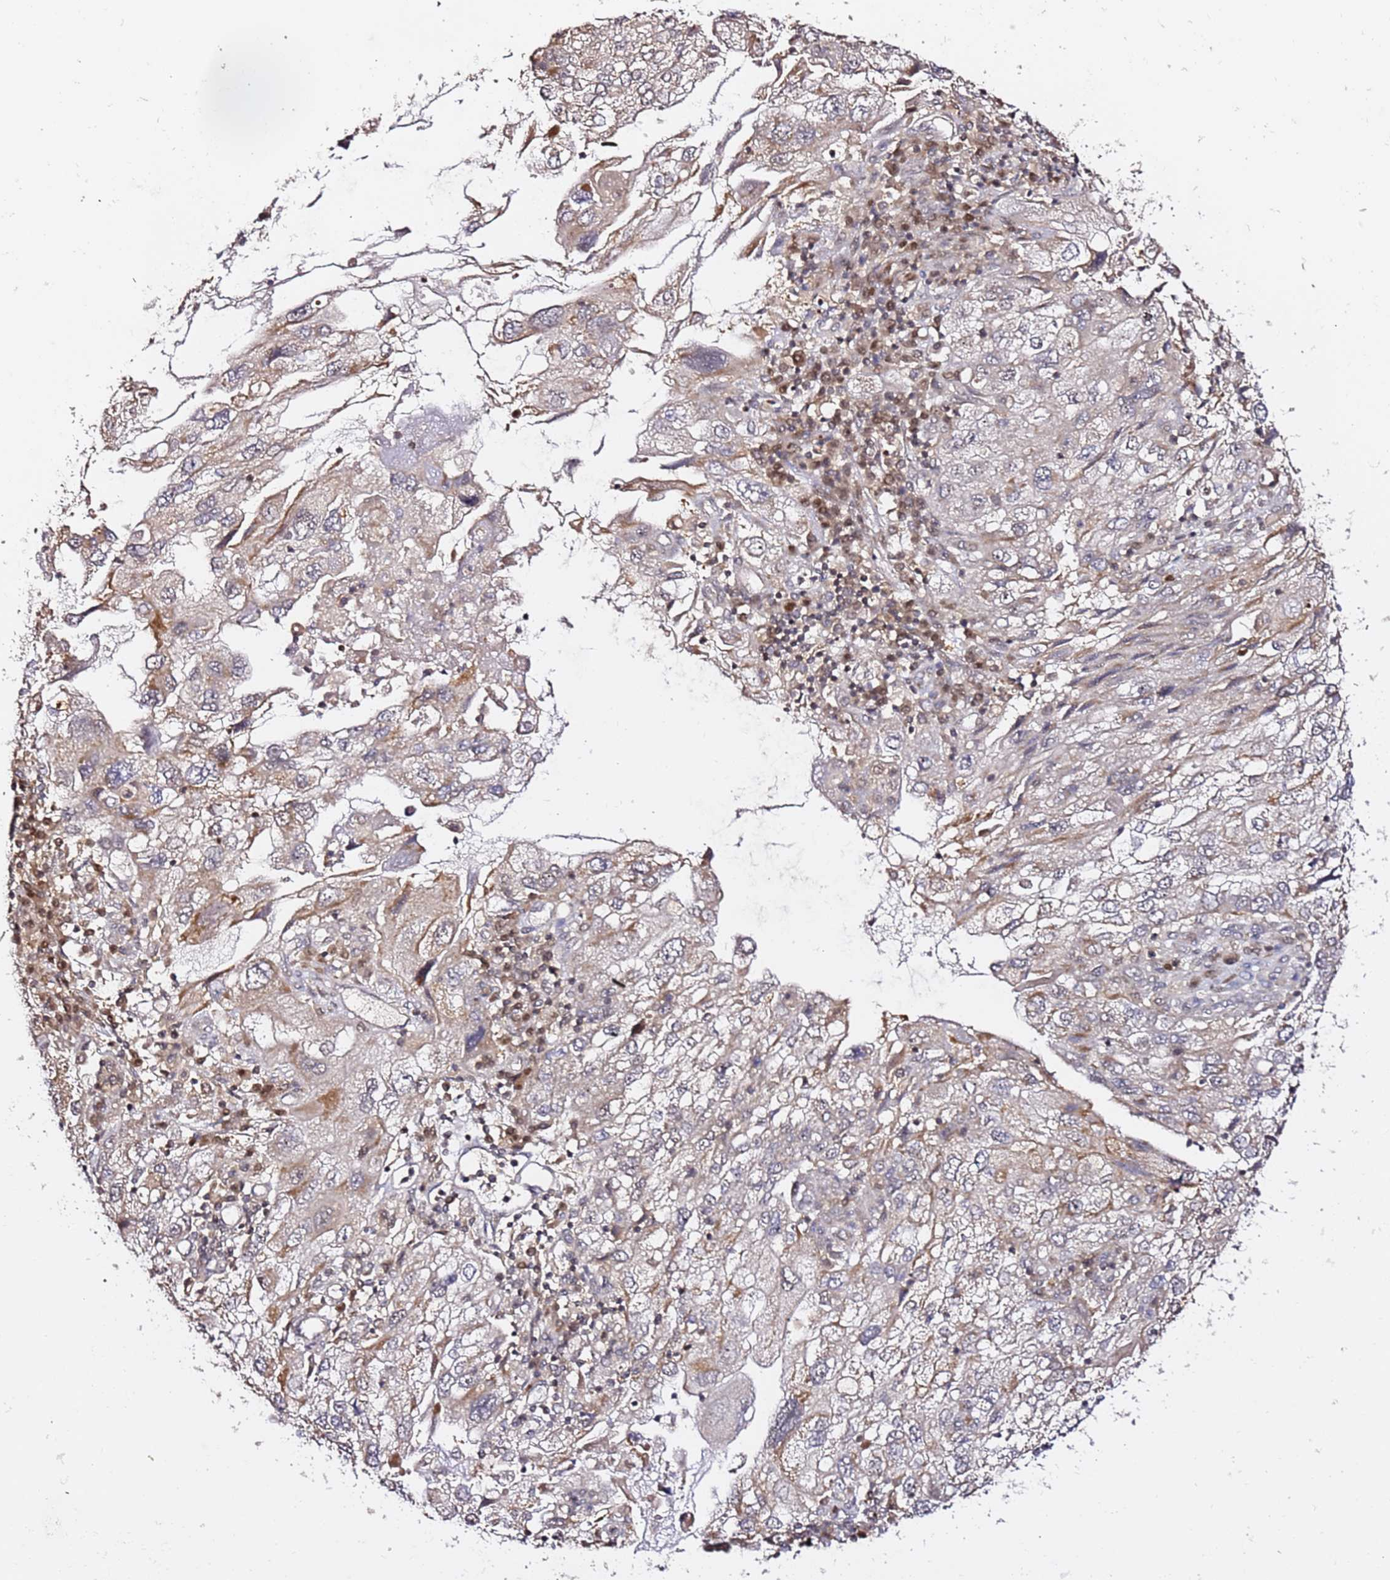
{"staining": {"intensity": "moderate", "quantity": "<25%", "location": "cytoplasmic/membranous,nuclear"}, "tissue": "endometrial cancer", "cell_type": "Tumor cells", "image_type": "cancer", "snomed": [{"axis": "morphology", "description": "Adenocarcinoma, NOS"}, {"axis": "topography", "description": "Endometrium"}], "caption": "Endometrial cancer (adenocarcinoma) stained for a protein (brown) reveals moderate cytoplasmic/membranous and nuclear positive staining in about <25% of tumor cells.", "gene": "OR5V1", "patient": {"sex": "female", "age": 49}}